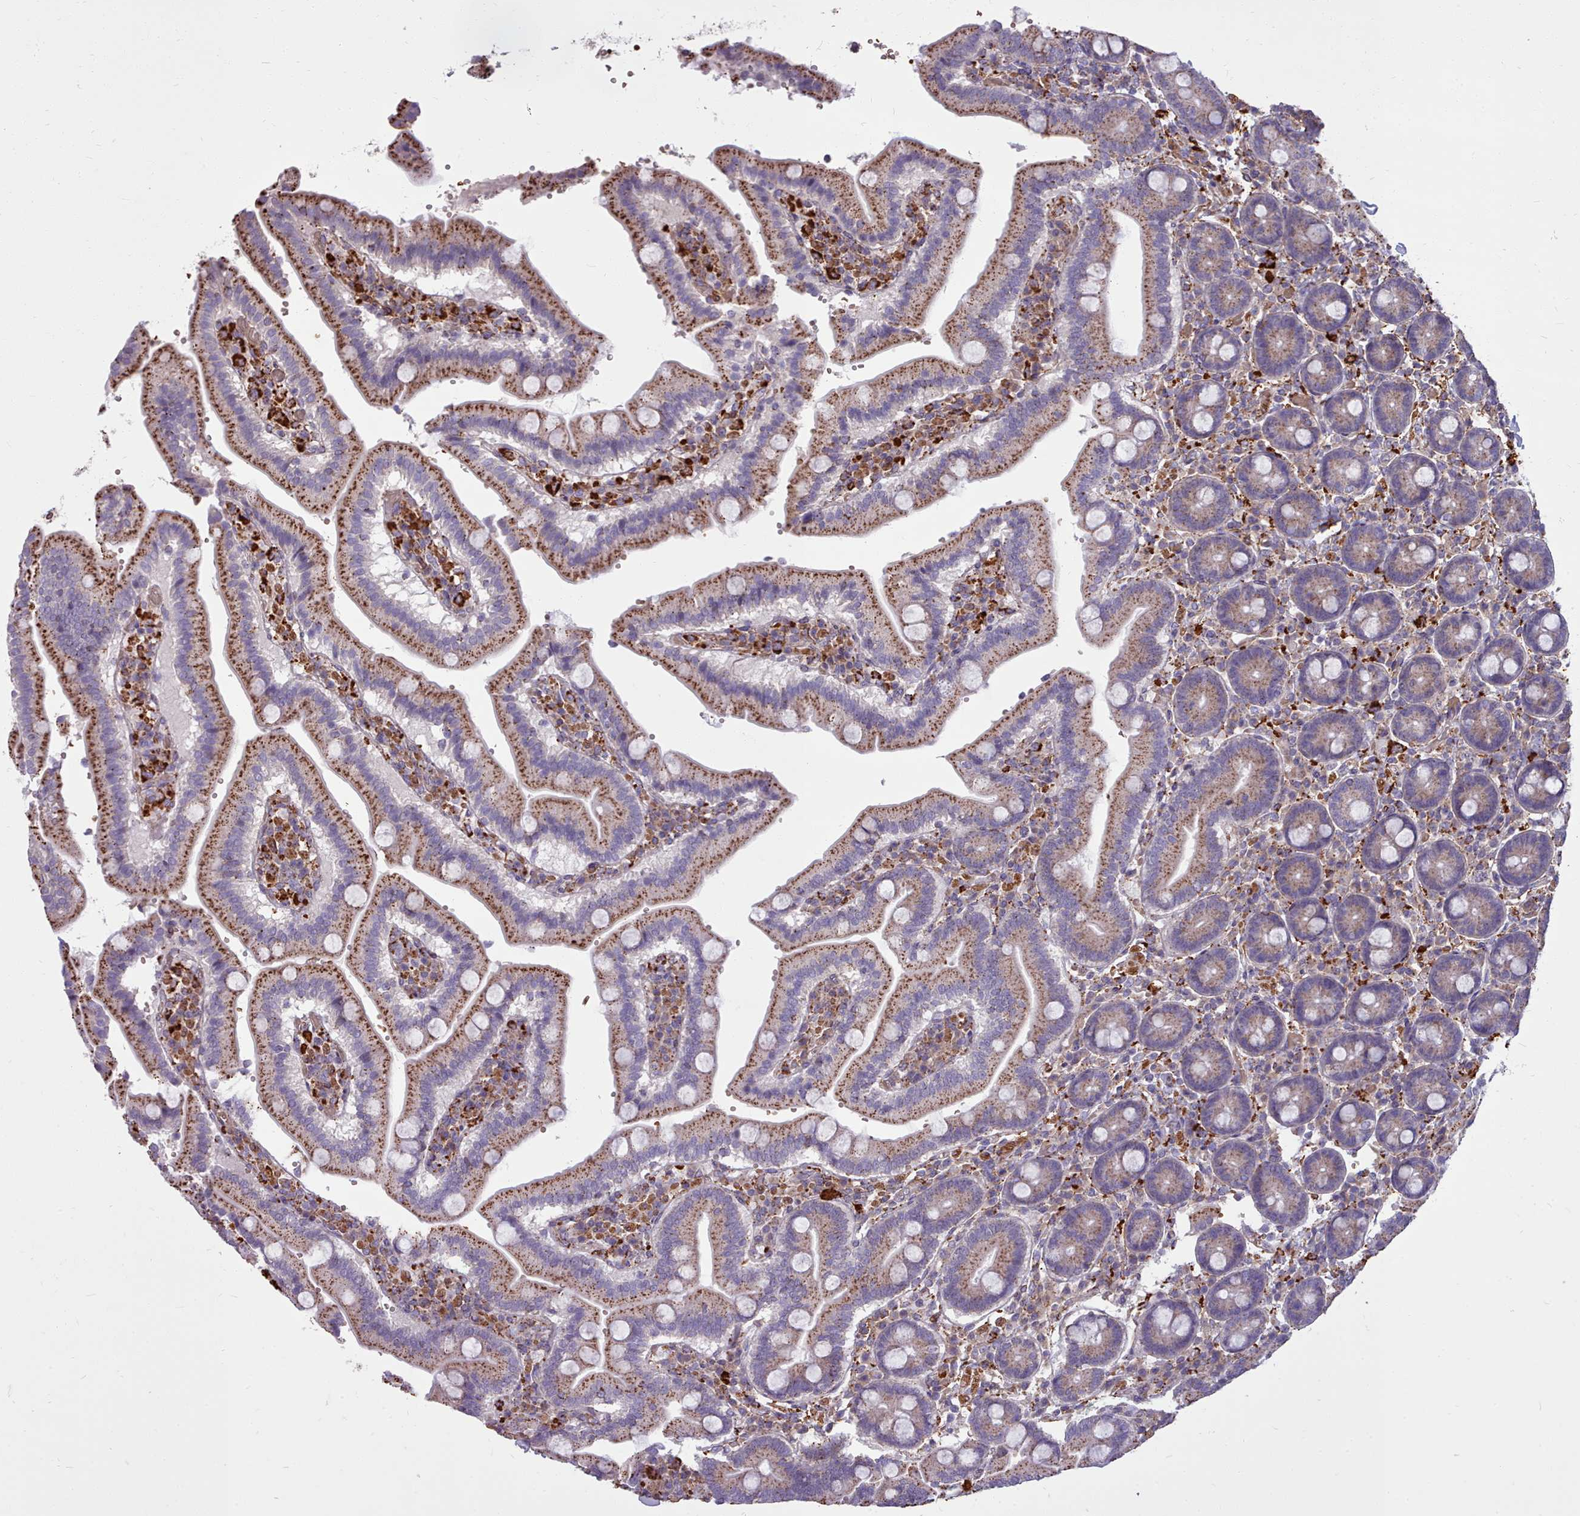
{"staining": {"intensity": "moderate", "quantity": ">75%", "location": "cytoplasmic/membranous"}, "tissue": "duodenum", "cell_type": "Glandular cells", "image_type": "normal", "snomed": [{"axis": "morphology", "description": "Normal tissue, NOS"}, {"axis": "topography", "description": "Duodenum"}], "caption": "Duodenum stained for a protein shows moderate cytoplasmic/membranous positivity in glandular cells. Nuclei are stained in blue.", "gene": "PACSIN3", "patient": {"sex": "female", "age": 62}}